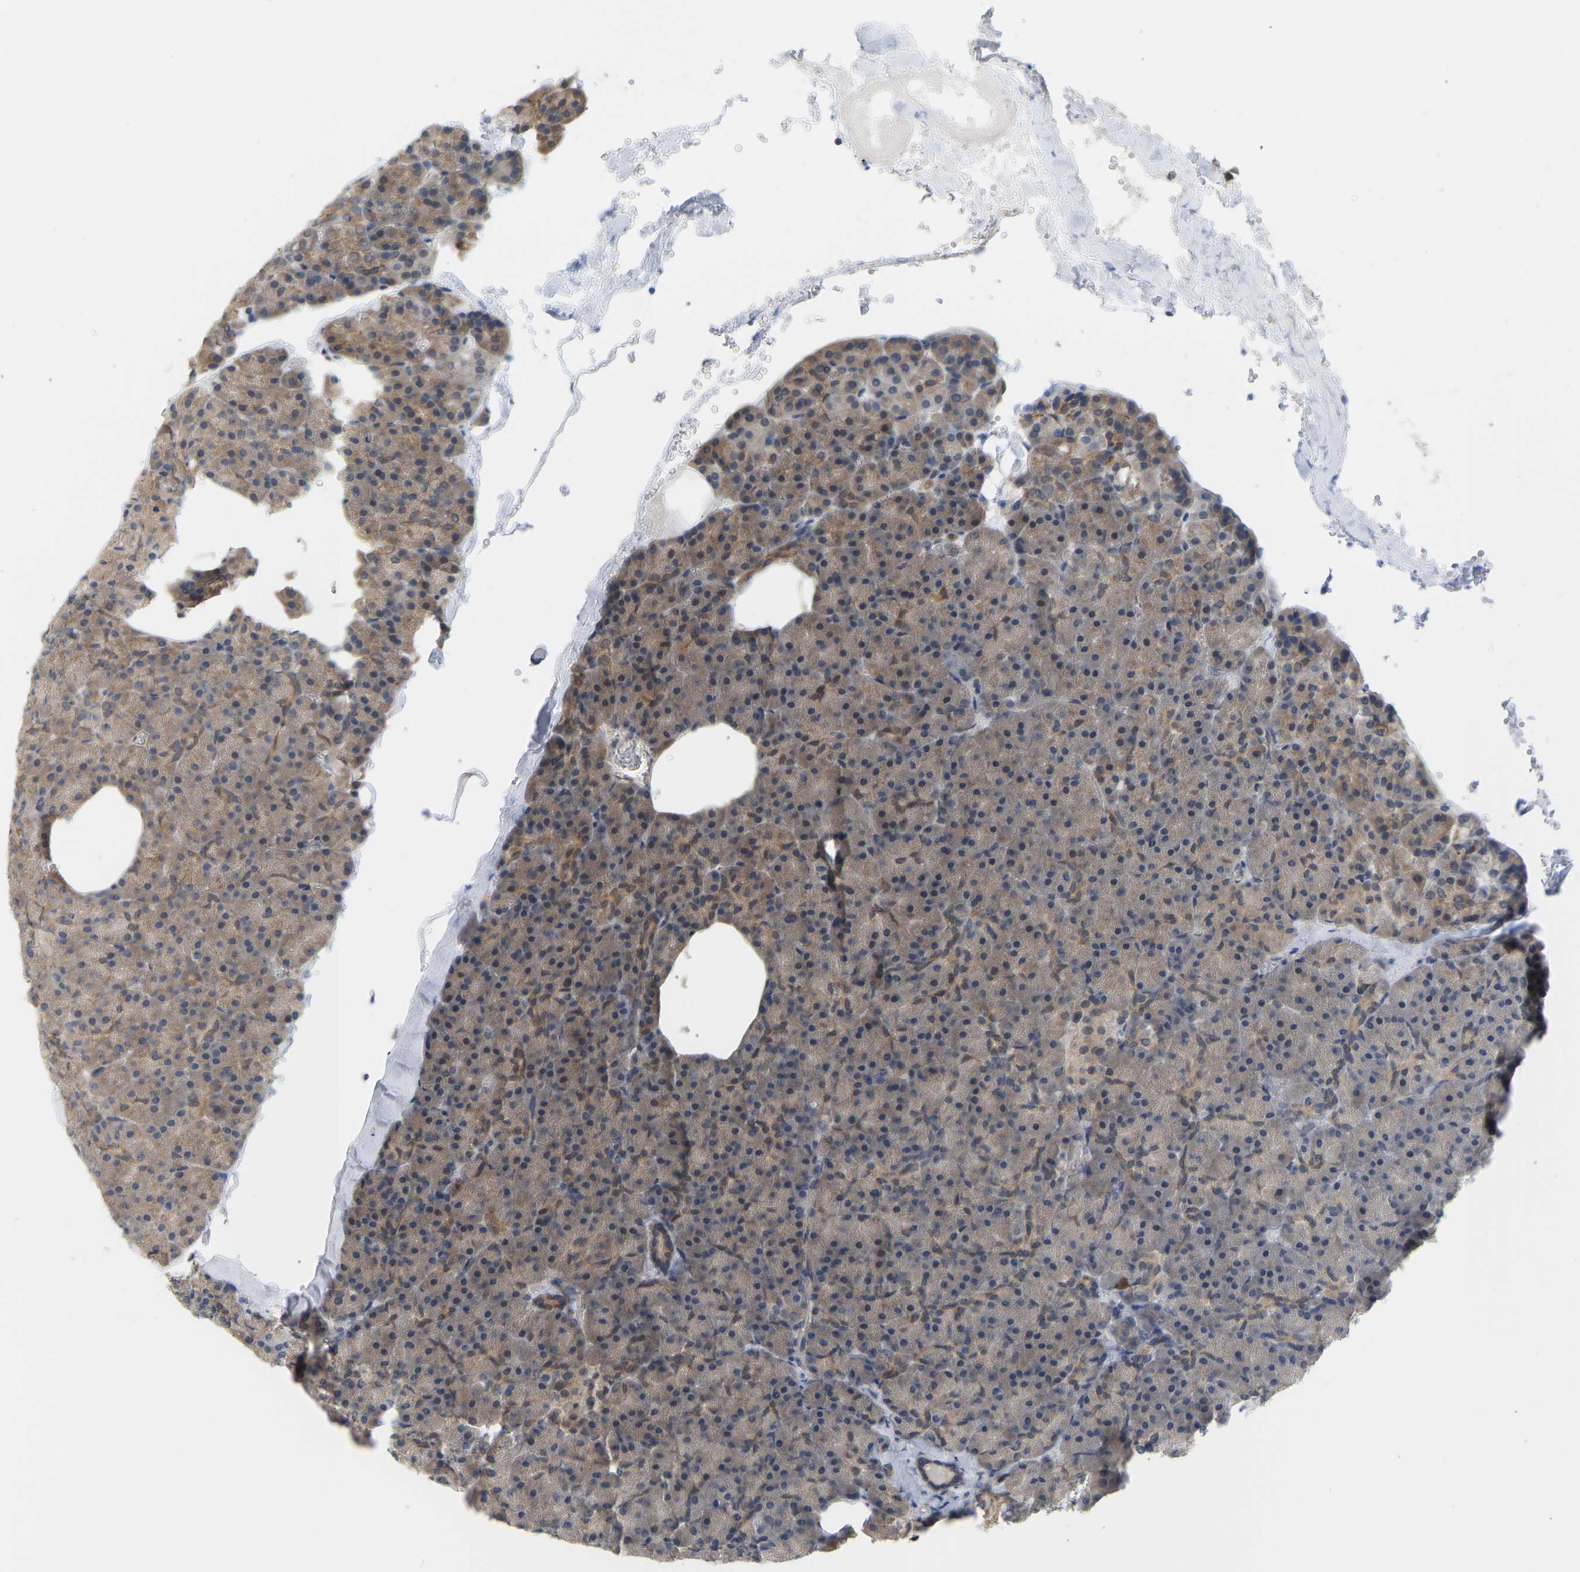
{"staining": {"intensity": "moderate", "quantity": ">75%", "location": "cytoplasmic/membranous"}, "tissue": "pancreas", "cell_type": "Exocrine glandular cells", "image_type": "normal", "snomed": [{"axis": "morphology", "description": "Normal tissue, NOS"}, {"axis": "morphology", "description": "Carcinoid, malignant, NOS"}, {"axis": "topography", "description": "Pancreas"}], "caption": "Exocrine glandular cells exhibit medium levels of moderate cytoplasmic/membranous expression in about >75% of cells in normal human pancreas.", "gene": "BEND3", "patient": {"sex": "female", "age": 35}}